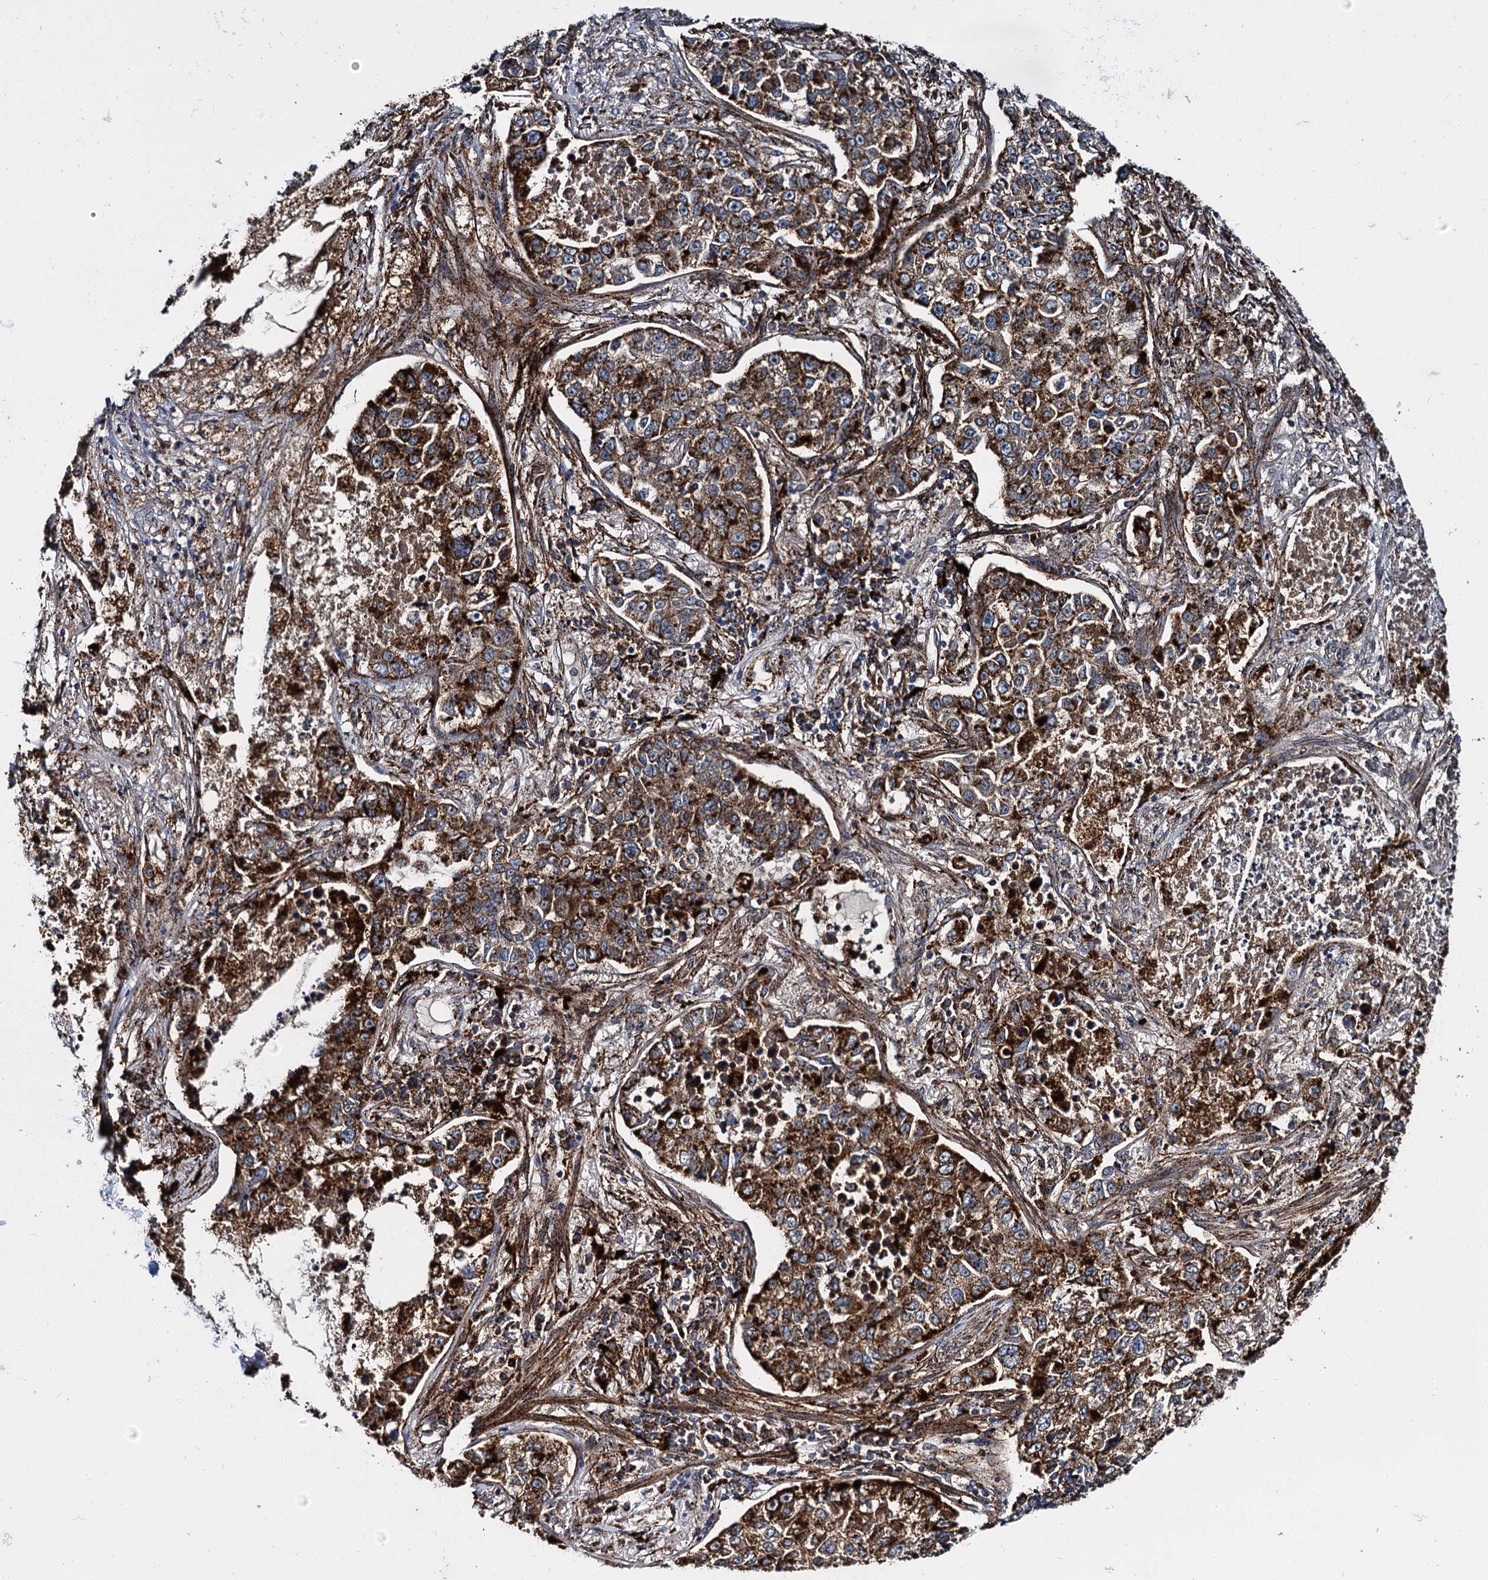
{"staining": {"intensity": "strong", "quantity": ">75%", "location": "cytoplasmic/membranous"}, "tissue": "lung cancer", "cell_type": "Tumor cells", "image_type": "cancer", "snomed": [{"axis": "morphology", "description": "Adenocarcinoma, NOS"}, {"axis": "topography", "description": "Lung"}], "caption": "The micrograph reveals staining of adenocarcinoma (lung), revealing strong cytoplasmic/membranous protein expression (brown color) within tumor cells. (DAB (3,3'-diaminobenzidine) IHC with brightfield microscopy, high magnification).", "gene": "GBA1", "patient": {"sex": "male", "age": 49}}